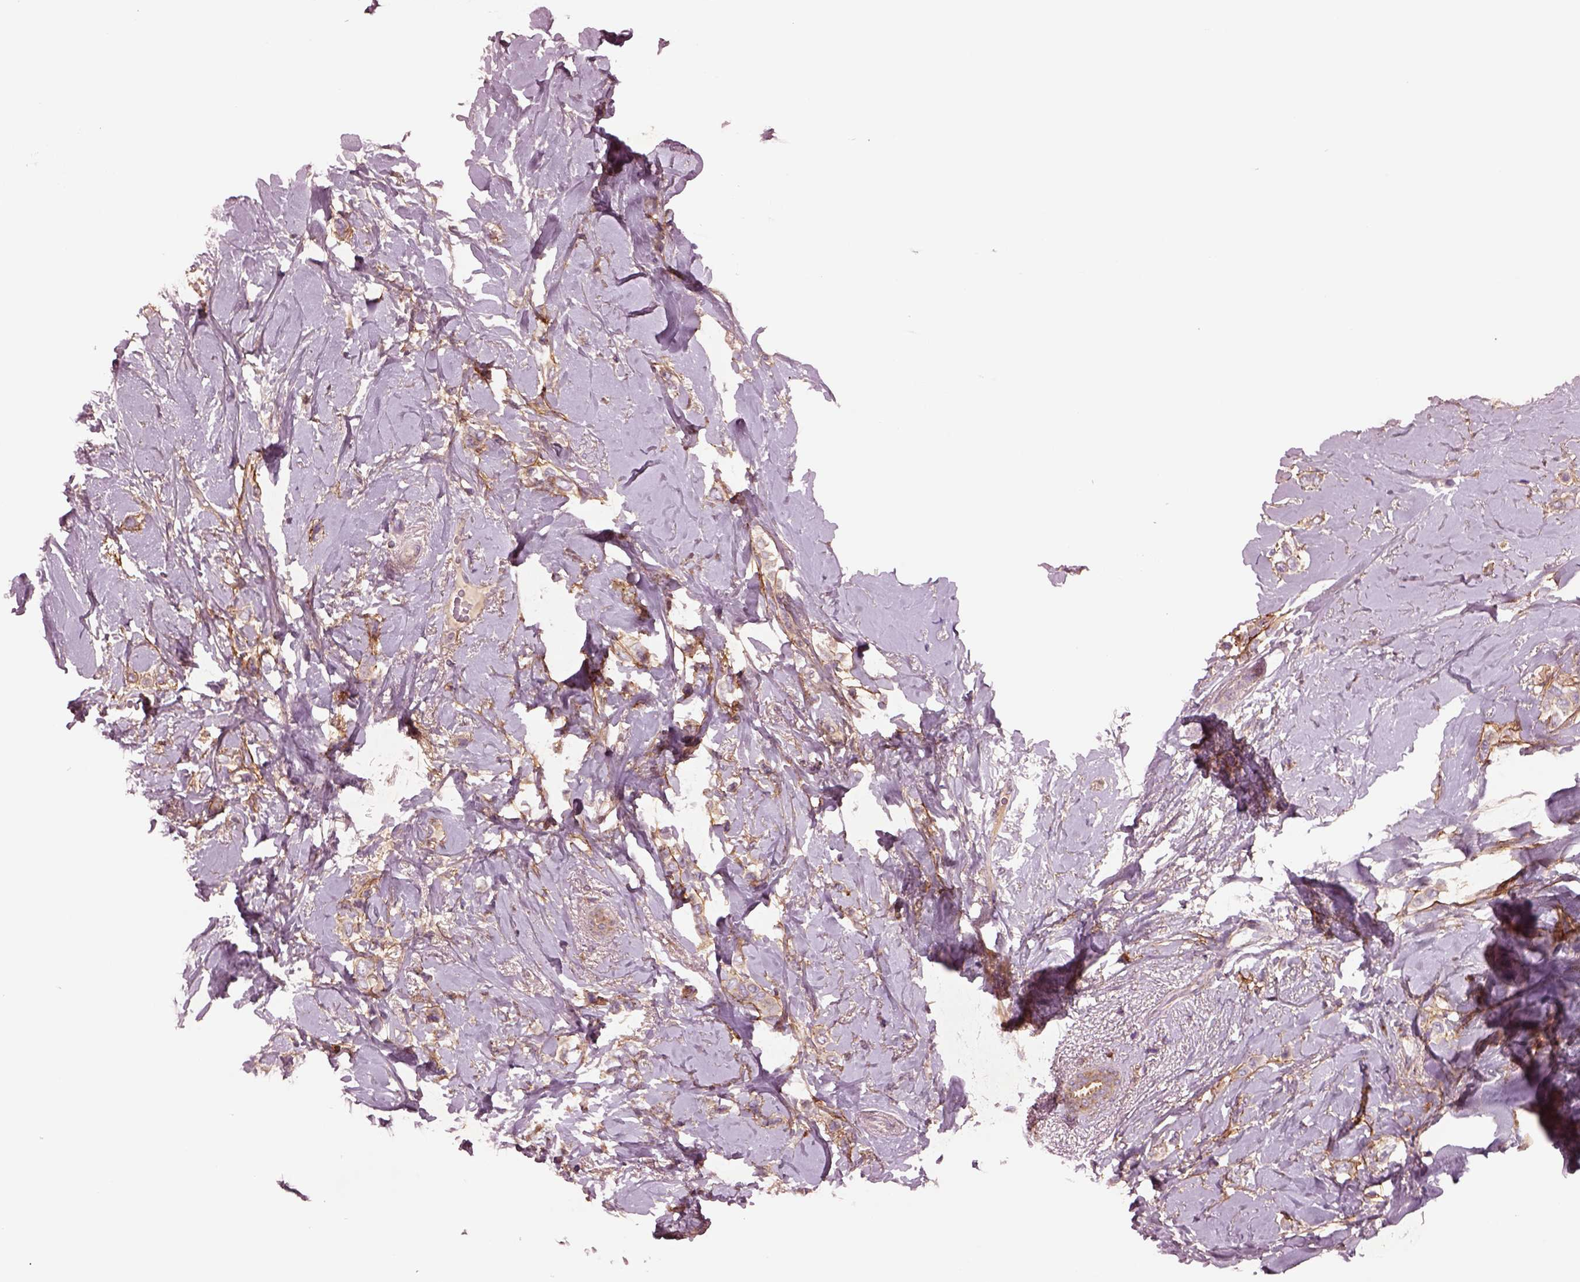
{"staining": {"intensity": "negative", "quantity": "none", "location": "none"}, "tissue": "breast cancer", "cell_type": "Tumor cells", "image_type": "cancer", "snomed": [{"axis": "morphology", "description": "Lobular carcinoma"}, {"axis": "topography", "description": "Breast"}], "caption": "Photomicrograph shows no protein expression in tumor cells of breast lobular carcinoma tissue.", "gene": "SEC23A", "patient": {"sex": "female", "age": 66}}